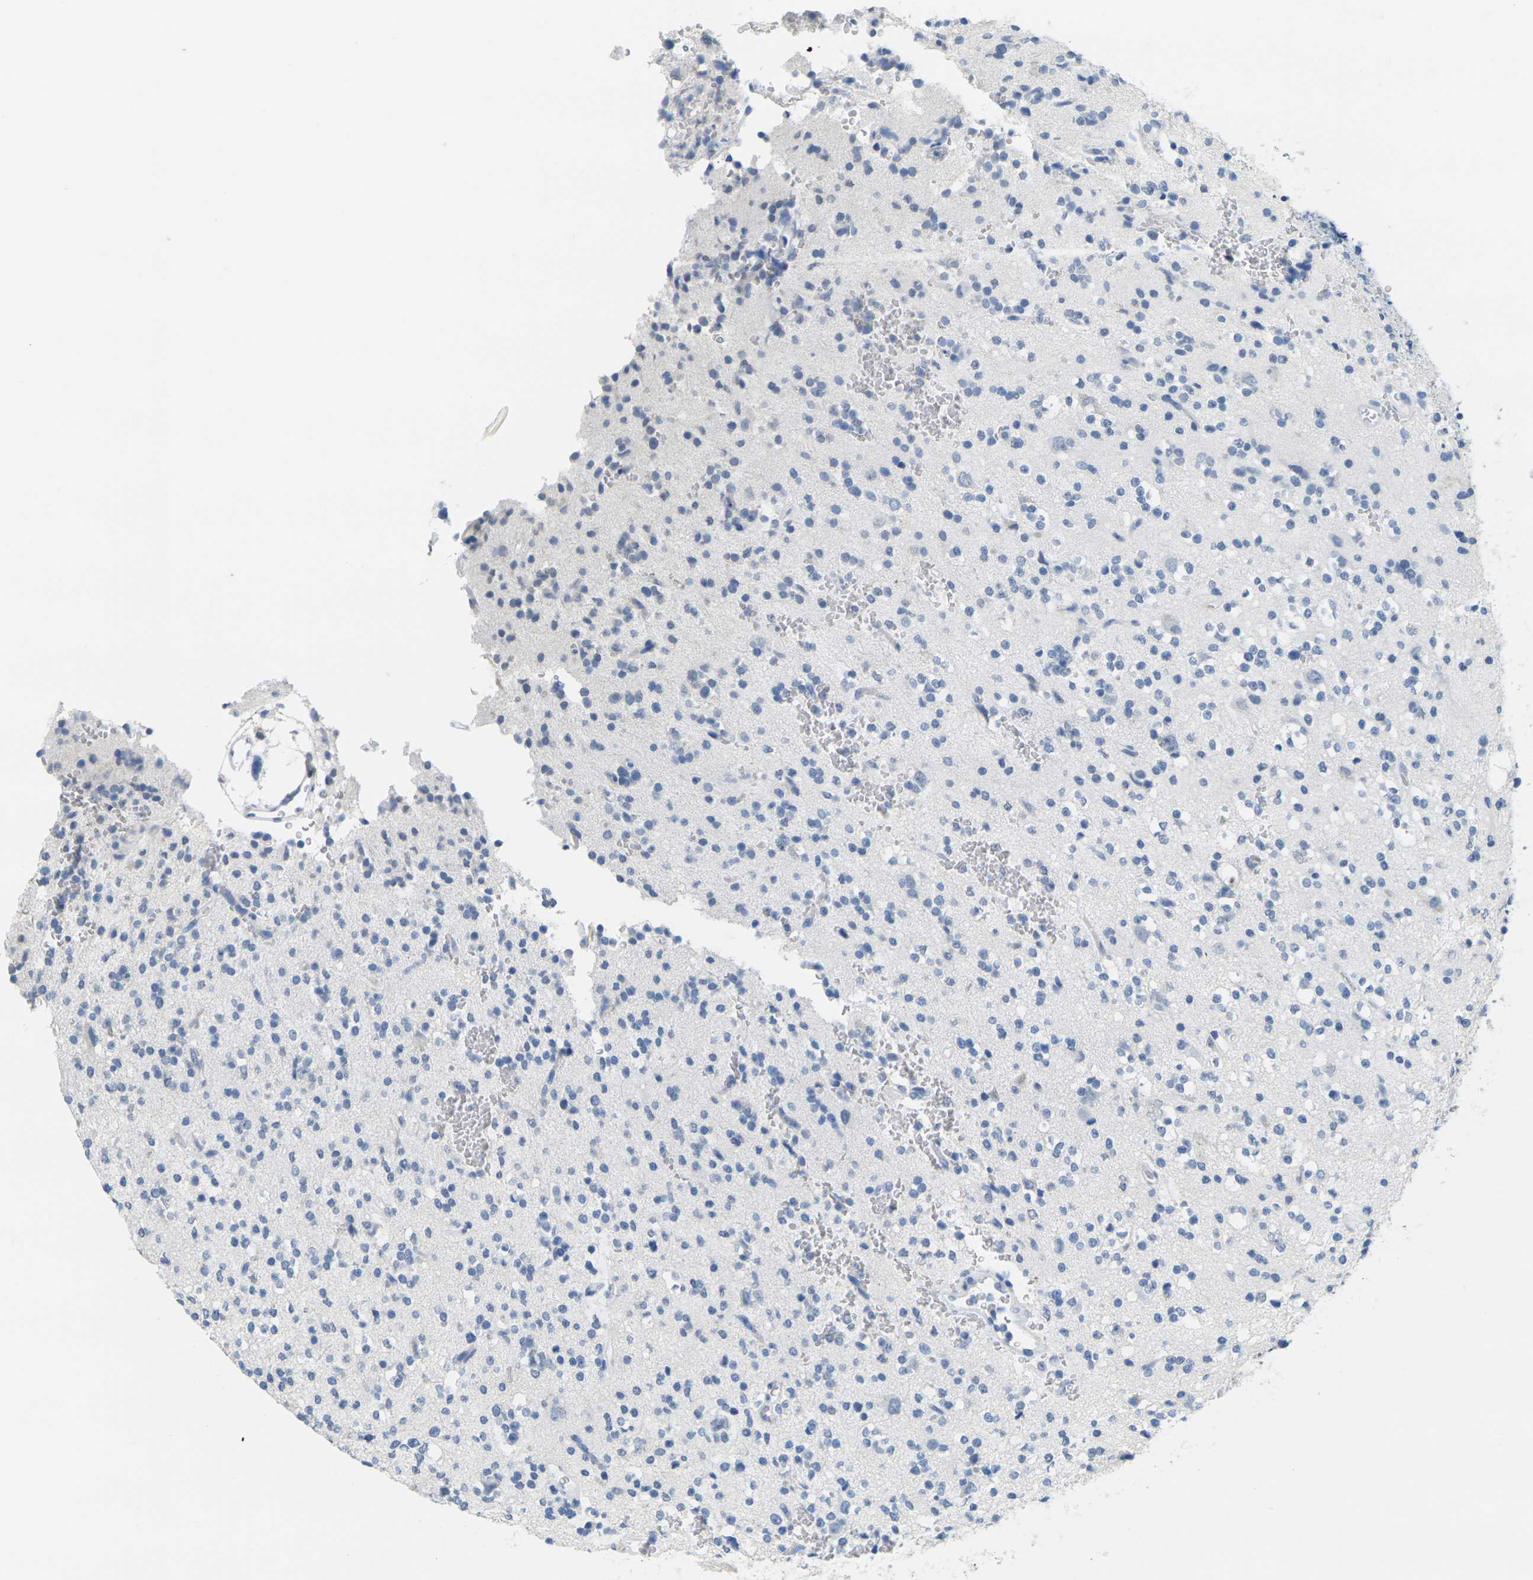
{"staining": {"intensity": "negative", "quantity": "none", "location": "none"}, "tissue": "glioma", "cell_type": "Tumor cells", "image_type": "cancer", "snomed": [{"axis": "morphology", "description": "Glioma, malignant, High grade"}, {"axis": "topography", "description": "Brain"}], "caption": "The immunohistochemistry image has no significant staining in tumor cells of glioma tissue.", "gene": "CTAG1A", "patient": {"sex": "male", "age": 47}}